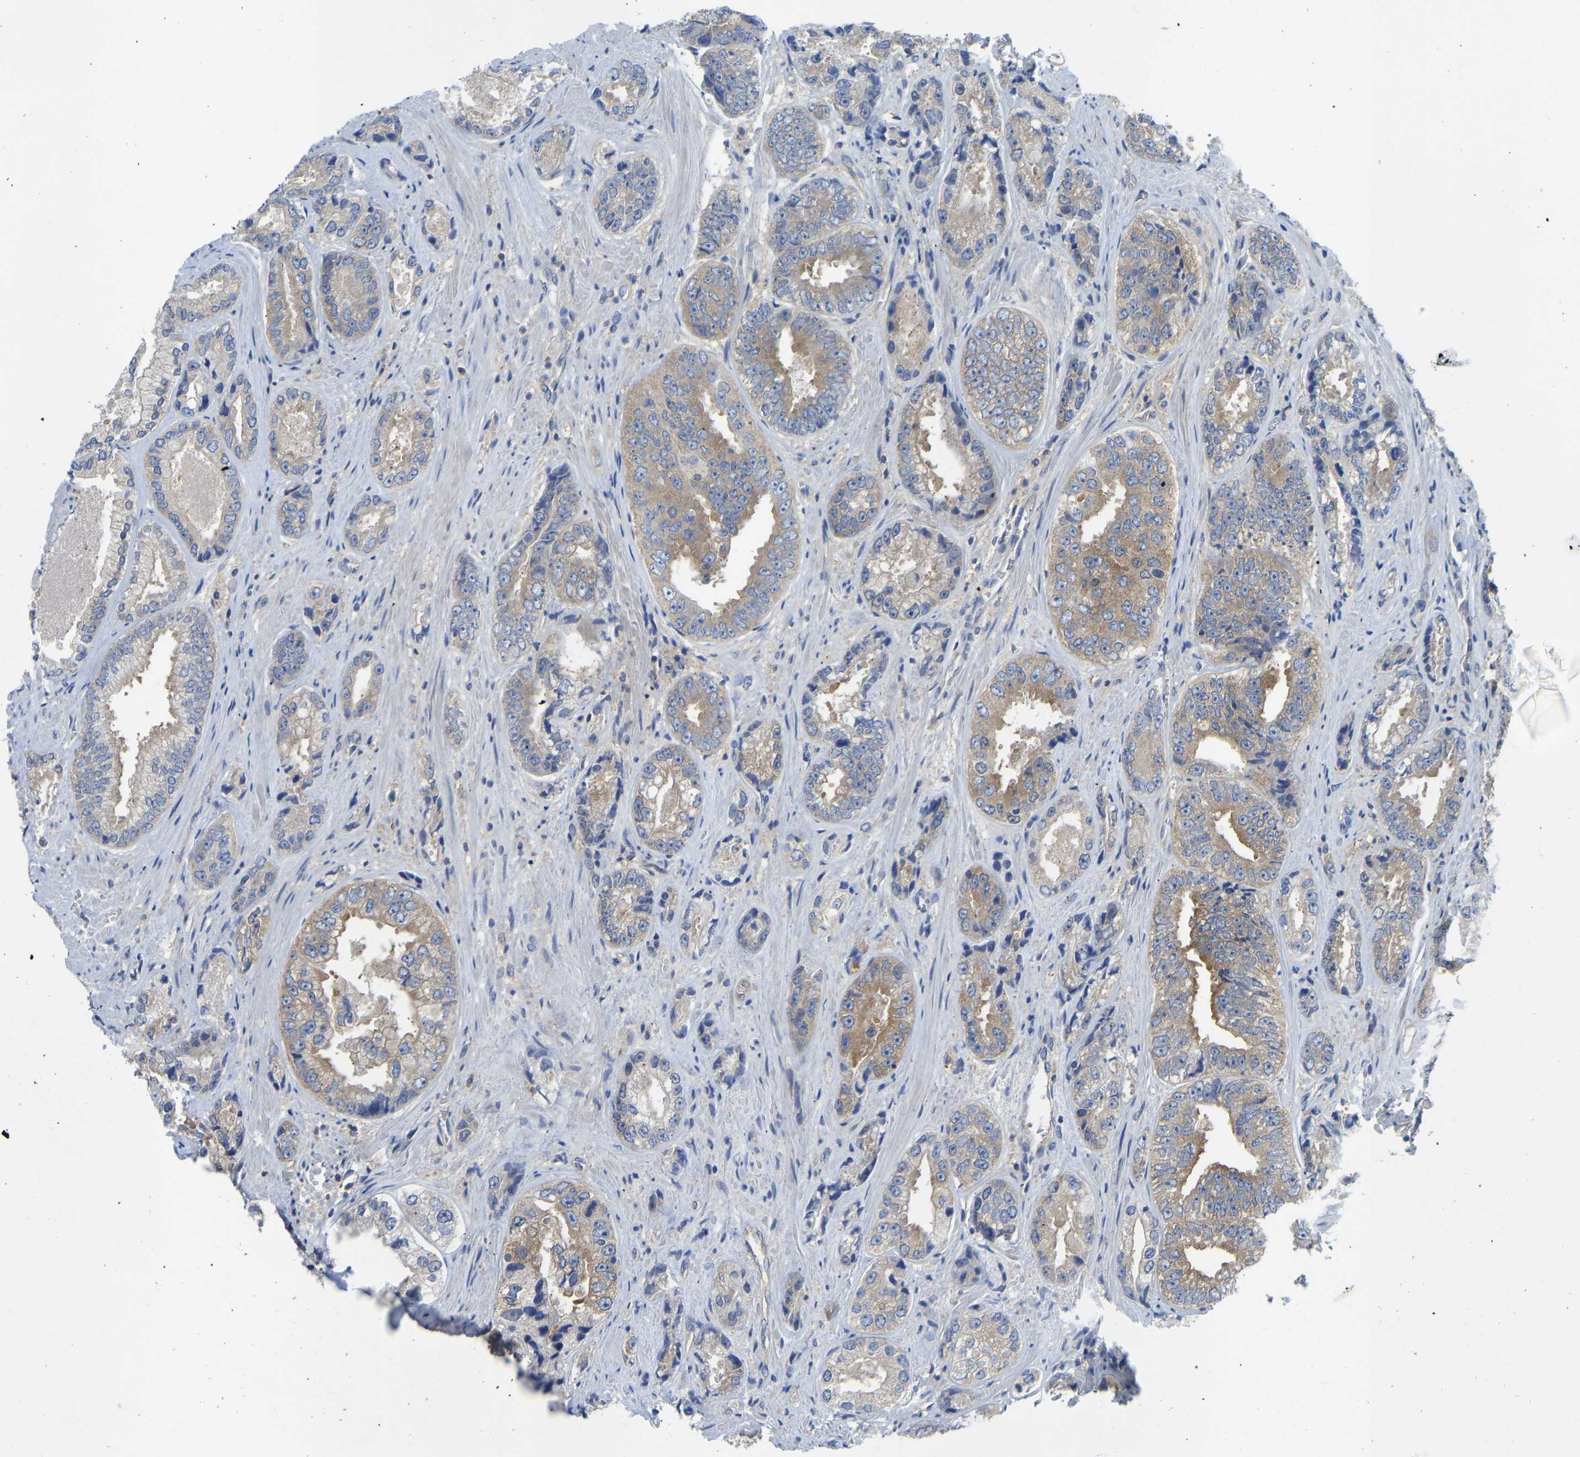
{"staining": {"intensity": "weak", "quantity": ">75%", "location": "cytoplasmic/membranous"}, "tissue": "prostate cancer", "cell_type": "Tumor cells", "image_type": "cancer", "snomed": [{"axis": "morphology", "description": "Adenocarcinoma, High grade"}, {"axis": "topography", "description": "Prostate"}], "caption": "A brown stain highlights weak cytoplasmic/membranous expression of a protein in prostate high-grade adenocarcinoma tumor cells. (DAB IHC with brightfield microscopy, high magnification).", "gene": "PPP3CA", "patient": {"sex": "male", "age": 61}}